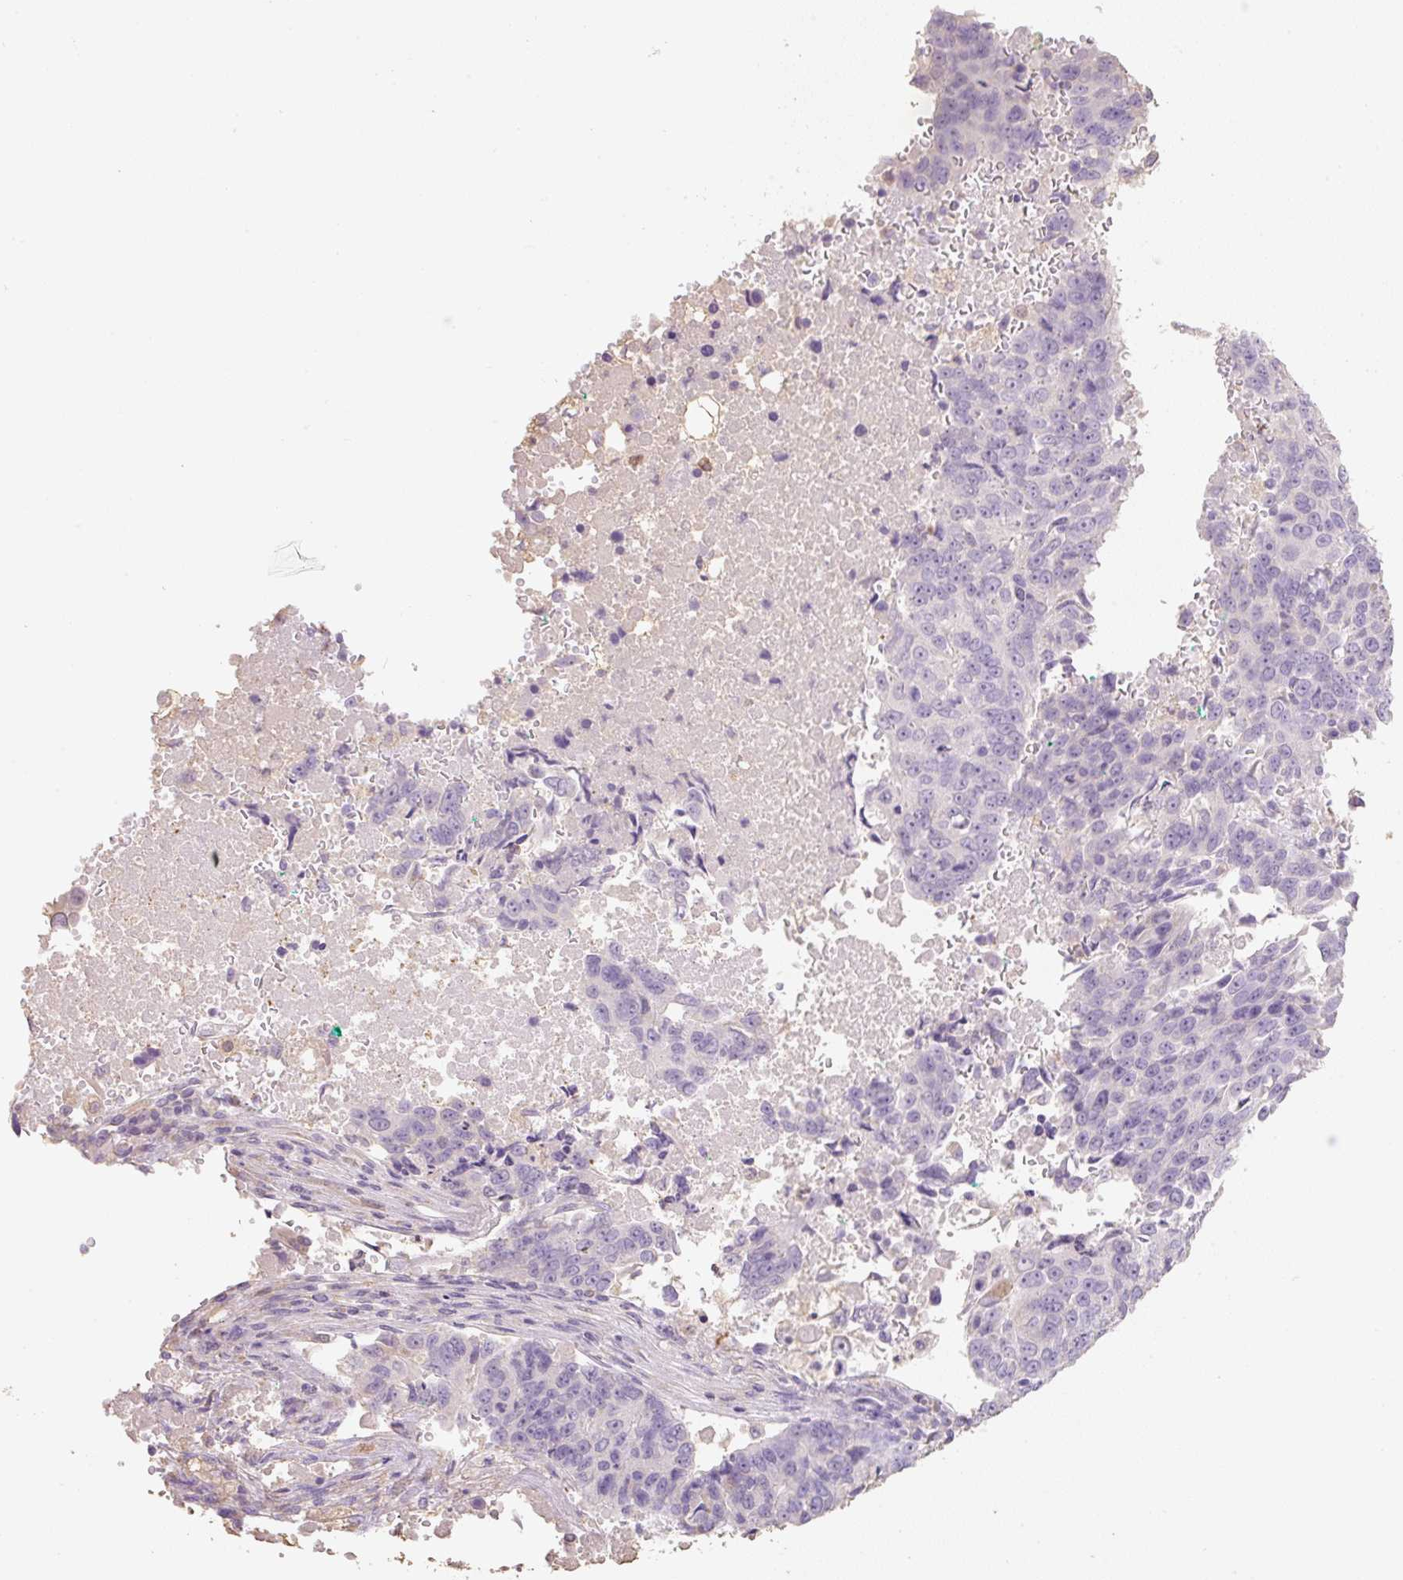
{"staining": {"intensity": "negative", "quantity": "none", "location": "none"}, "tissue": "lung cancer", "cell_type": "Tumor cells", "image_type": "cancer", "snomed": [{"axis": "morphology", "description": "Squamous cell carcinoma, NOS"}, {"axis": "topography", "description": "Lung"}], "caption": "Tumor cells are negative for protein expression in human lung cancer (squamous cell carcinoma).", "gene": "MBOAT7", "patient": {"sex": "female", "age": 66}}